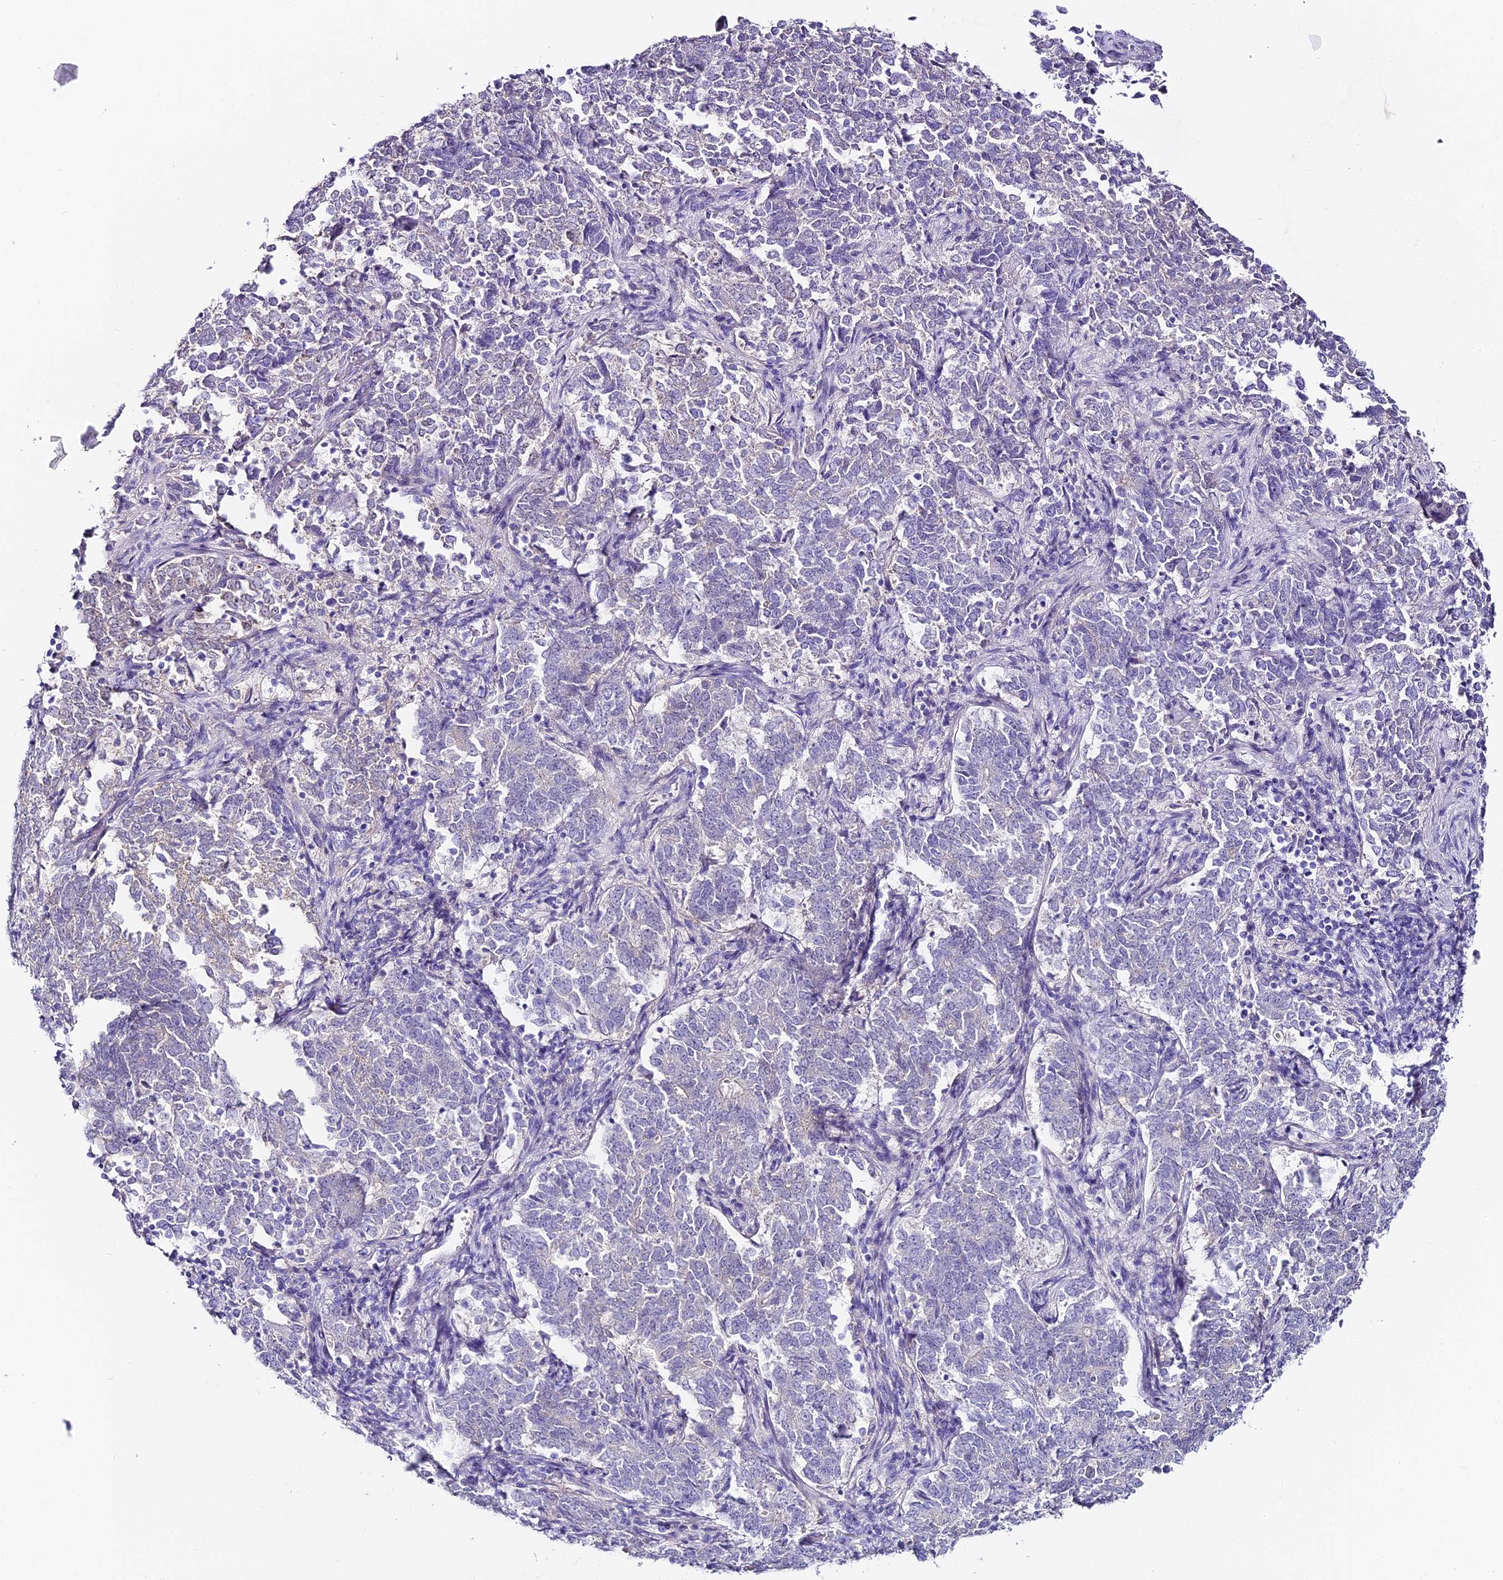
{"staining": {"intensity": "negative", "quantity": "none", "location": "none"}, "tissue": "endometrial cancer", "cell_type": "Tumor cells", "image_type": "cancer", "snomed": [{"axis": "morphology", "description": "Adenocarcinoma, NOS"}, {"axis": "topography", "description": "Endometrium"}], "caption": "Immunohistochemical staining of human adenocarcinoma (endometrial) reveals no significant expression in tumor cells. Nuclei are stained in blue.", "gene": "ABHD14A-ACY1", "patient": {"sex": "female", "age": 80}}